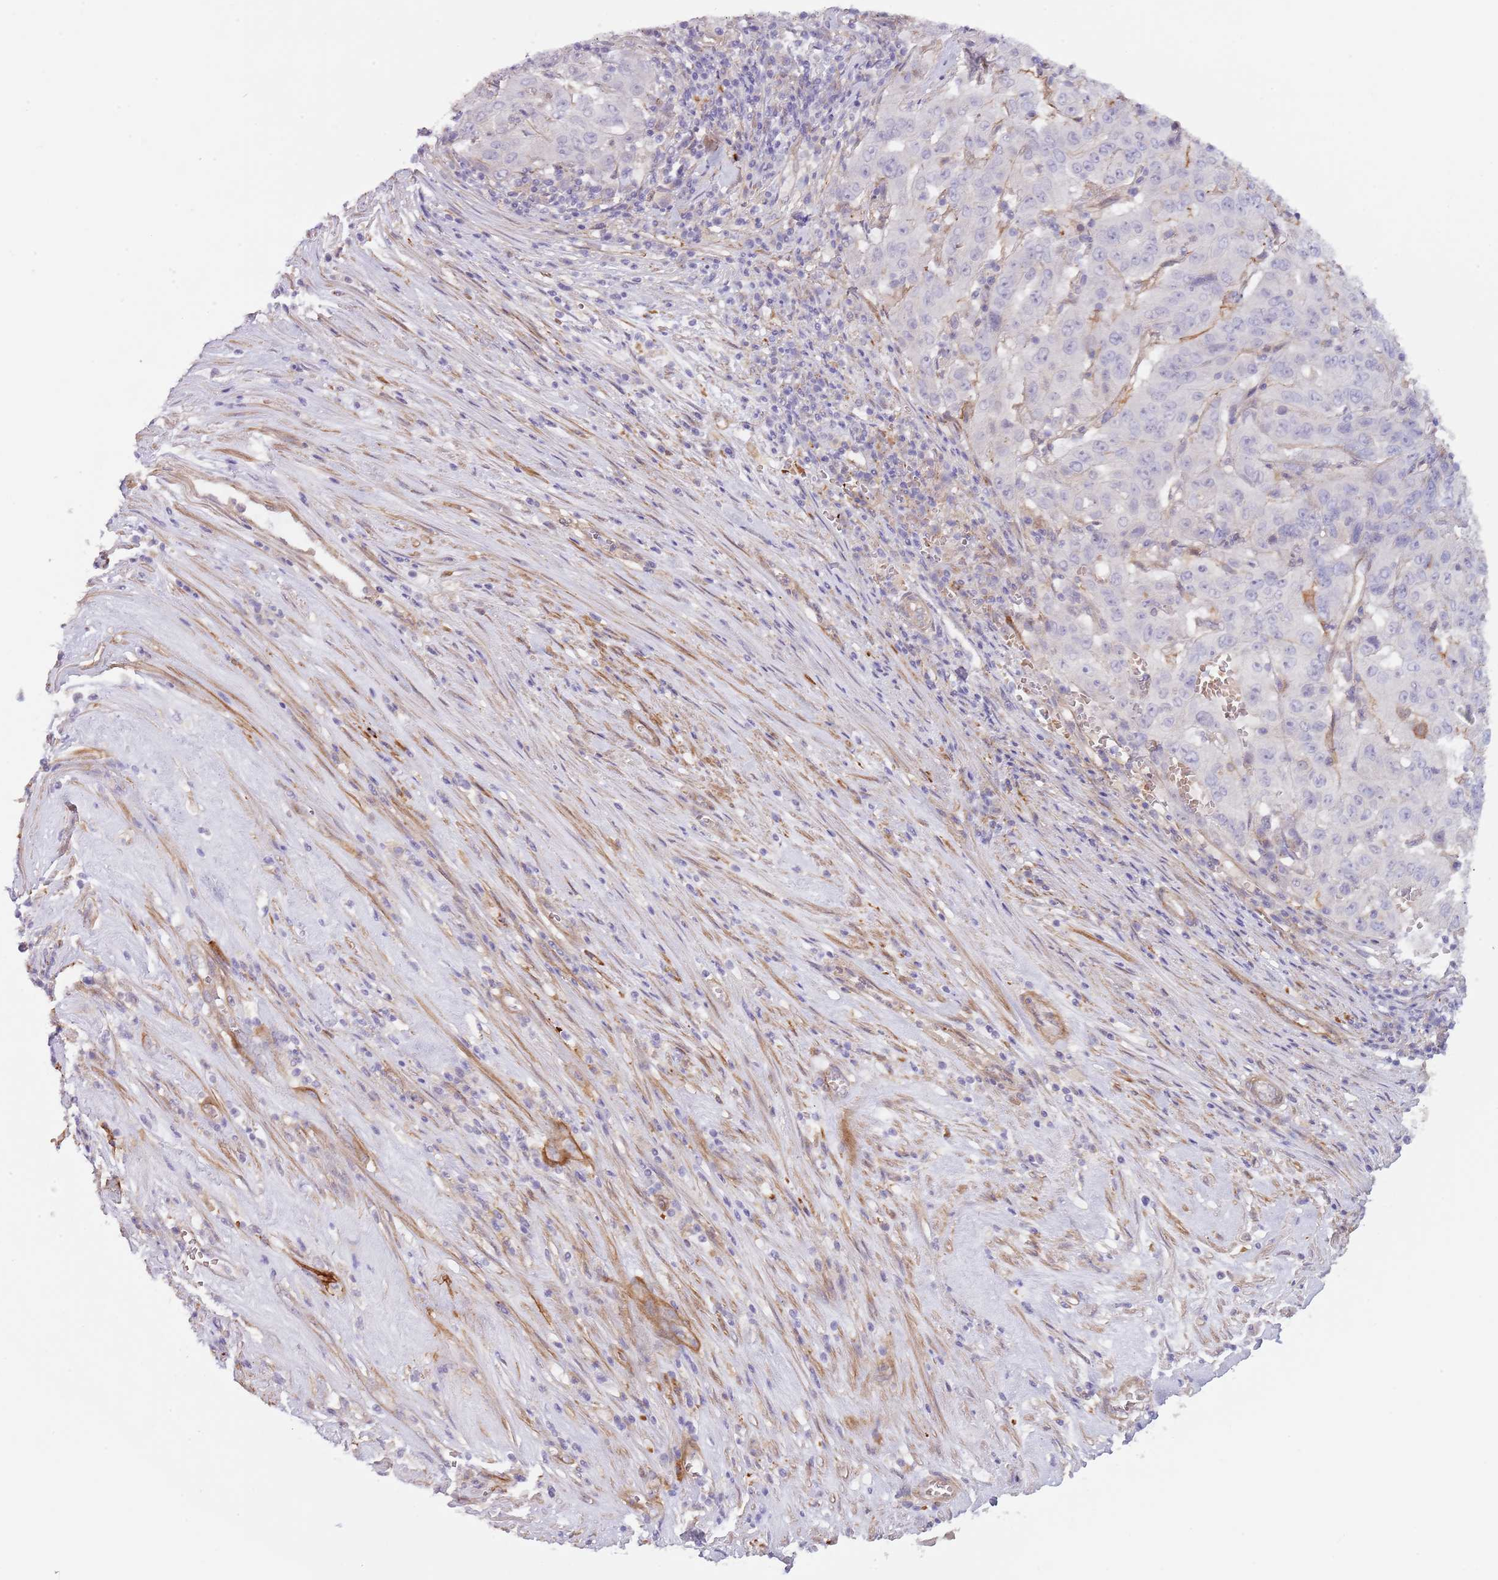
{"staining": {"intensity": "negative", "quantity": "none", "location": "none"}, "tissue": "pancreatic cancer", "cell_type": "Tumor cells", "image_type": "cancer", "snomed": [{"axis": "morphology", "description": "Adenocarcinoma, NOS"}, {"axis": "topography", "description": "Pancreas"}], "caption": "Tumor cells show no significant expression in pancreatic cancer (adenocarcinoma).", "gene": "TINAGL1", "patient": {"sex": "male", "age": 63}}